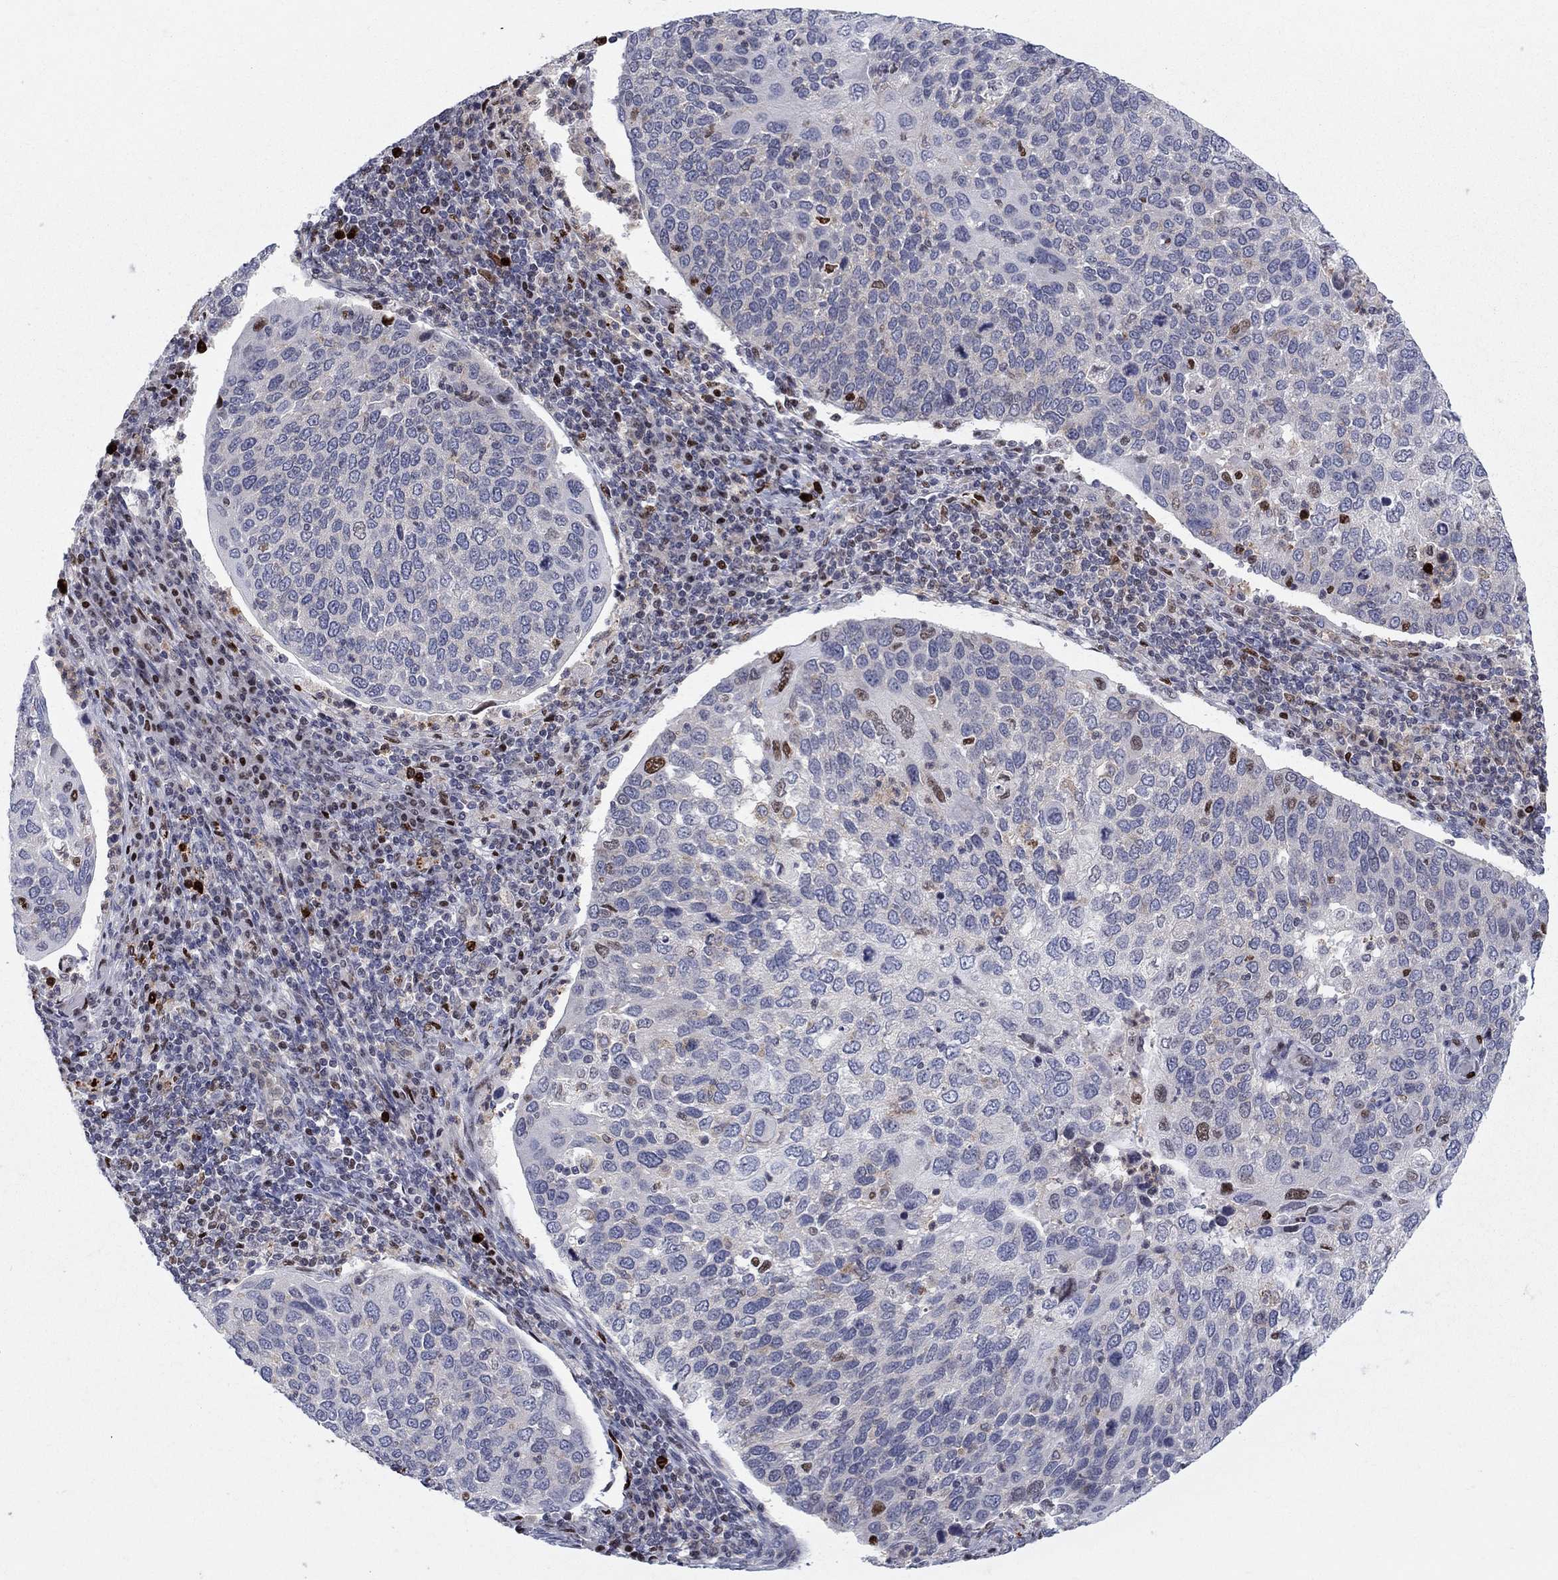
{"staining": {"intensity": "strong", "quantity": "<25%", "location": "nuclear"}, "tissue": "cervical cancer", "cell_type": "Tumor cells", "image_type": "cancer", "snomed": [{"axis": "morphology", "description": "Squamous cell carcinoma, NOS"}, {"axis": "topography", "description": "Cervix"}], "caption": "Protein expression analysis of cervical cancer (squamous cell carcinoma) displays strong nuclear expression in approximately <25% of tumor cells.", "gene": "ZNHIT3", "patient": {"sex": "female", "age": 54}}